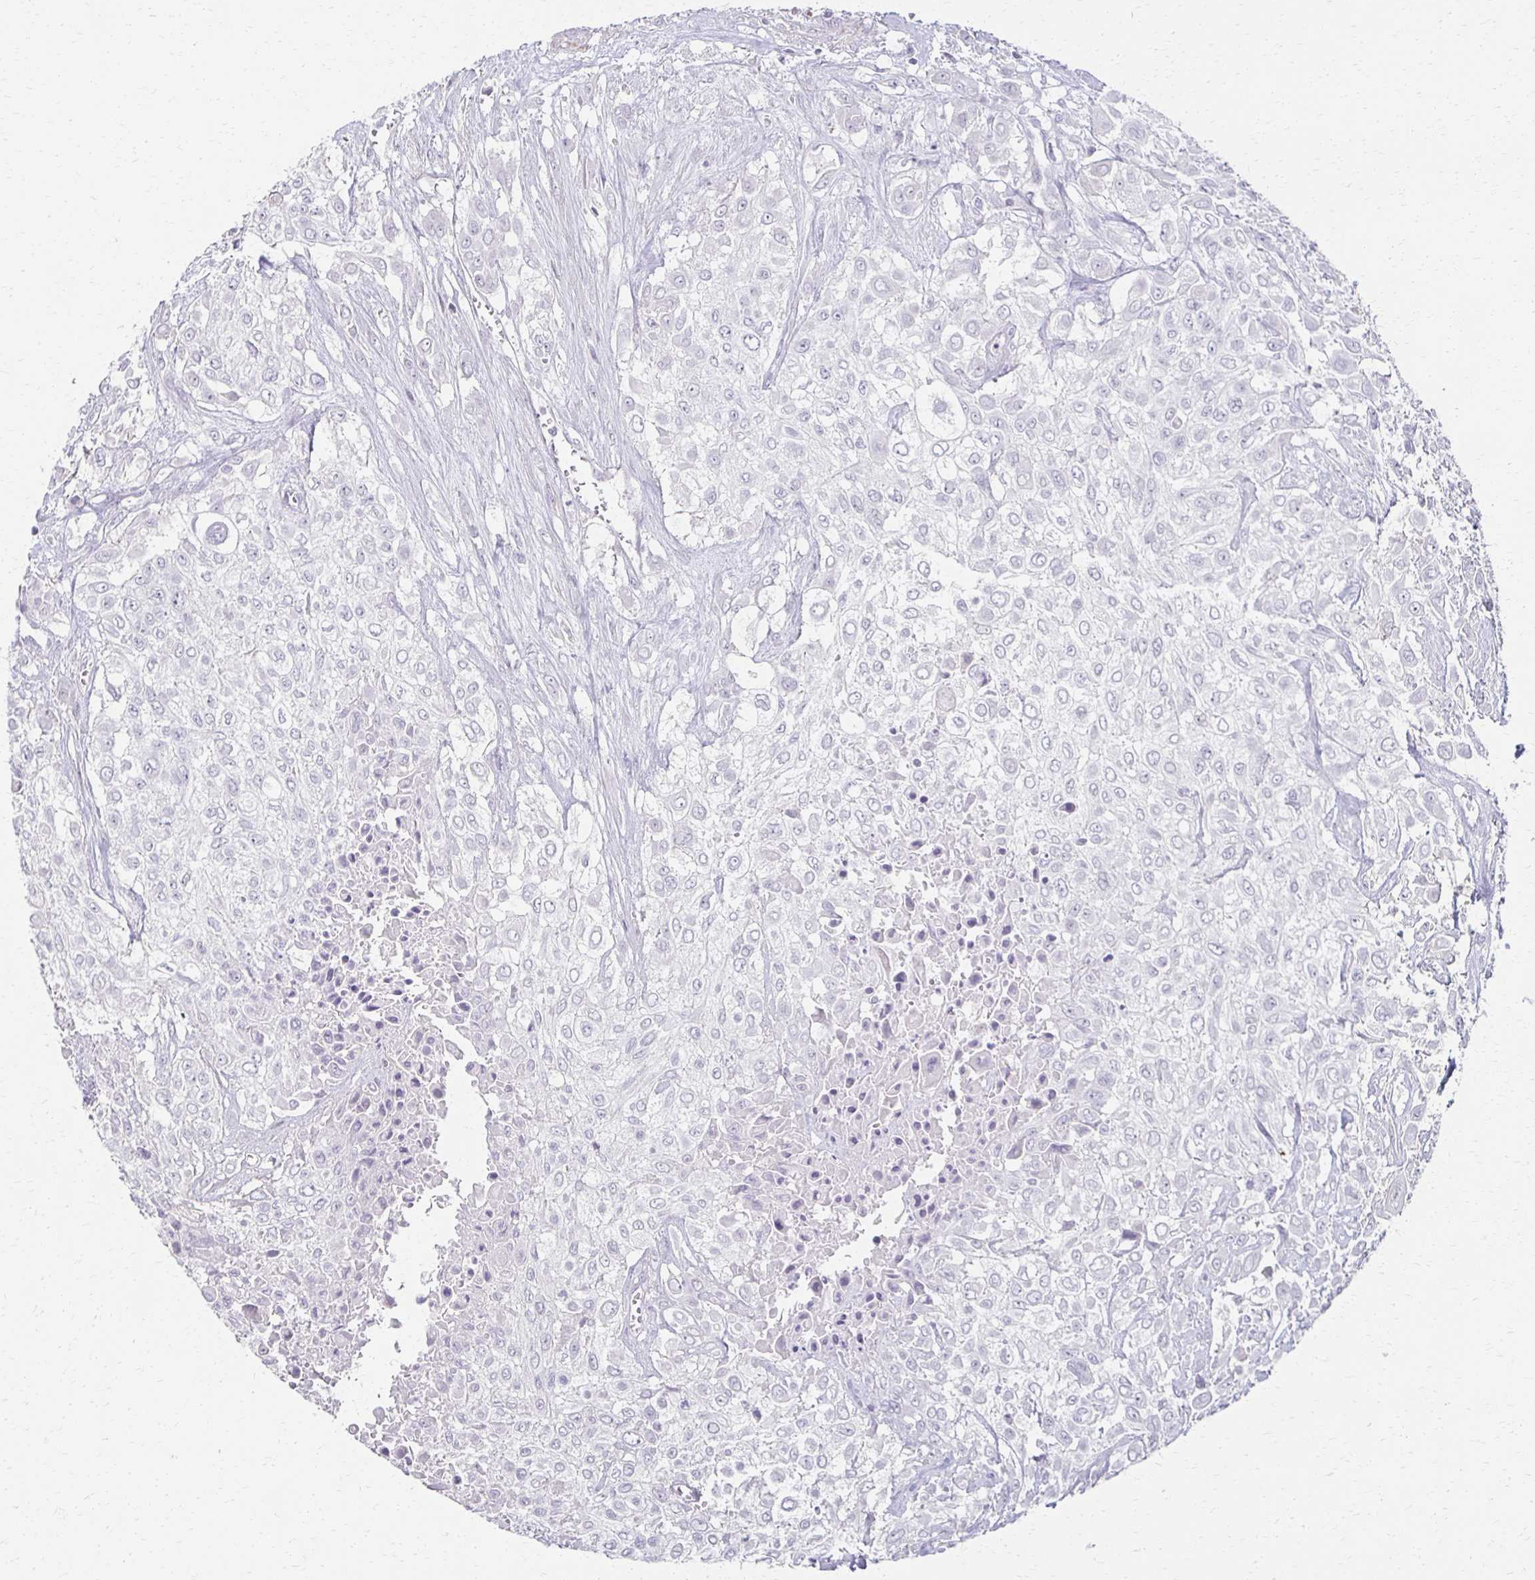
{"staining": {"intensity": "negative", "quantity": "none", "location": "none"}, "tissue": "urothelial cancer", "cell_type": "Tumor cells", "image_type": "cancer", "snomed": [{"axis": "morphology", "description": "Urothelial carcinoma, High grade"}, {"axis": "topography", "description": "Urinary bladder"}], "caption": "The micrograph demonstrates no staining of tumor cells in urothelial cancer.", "gene": "FOXO4", "patient": {"sex": "male", "age": 57}}